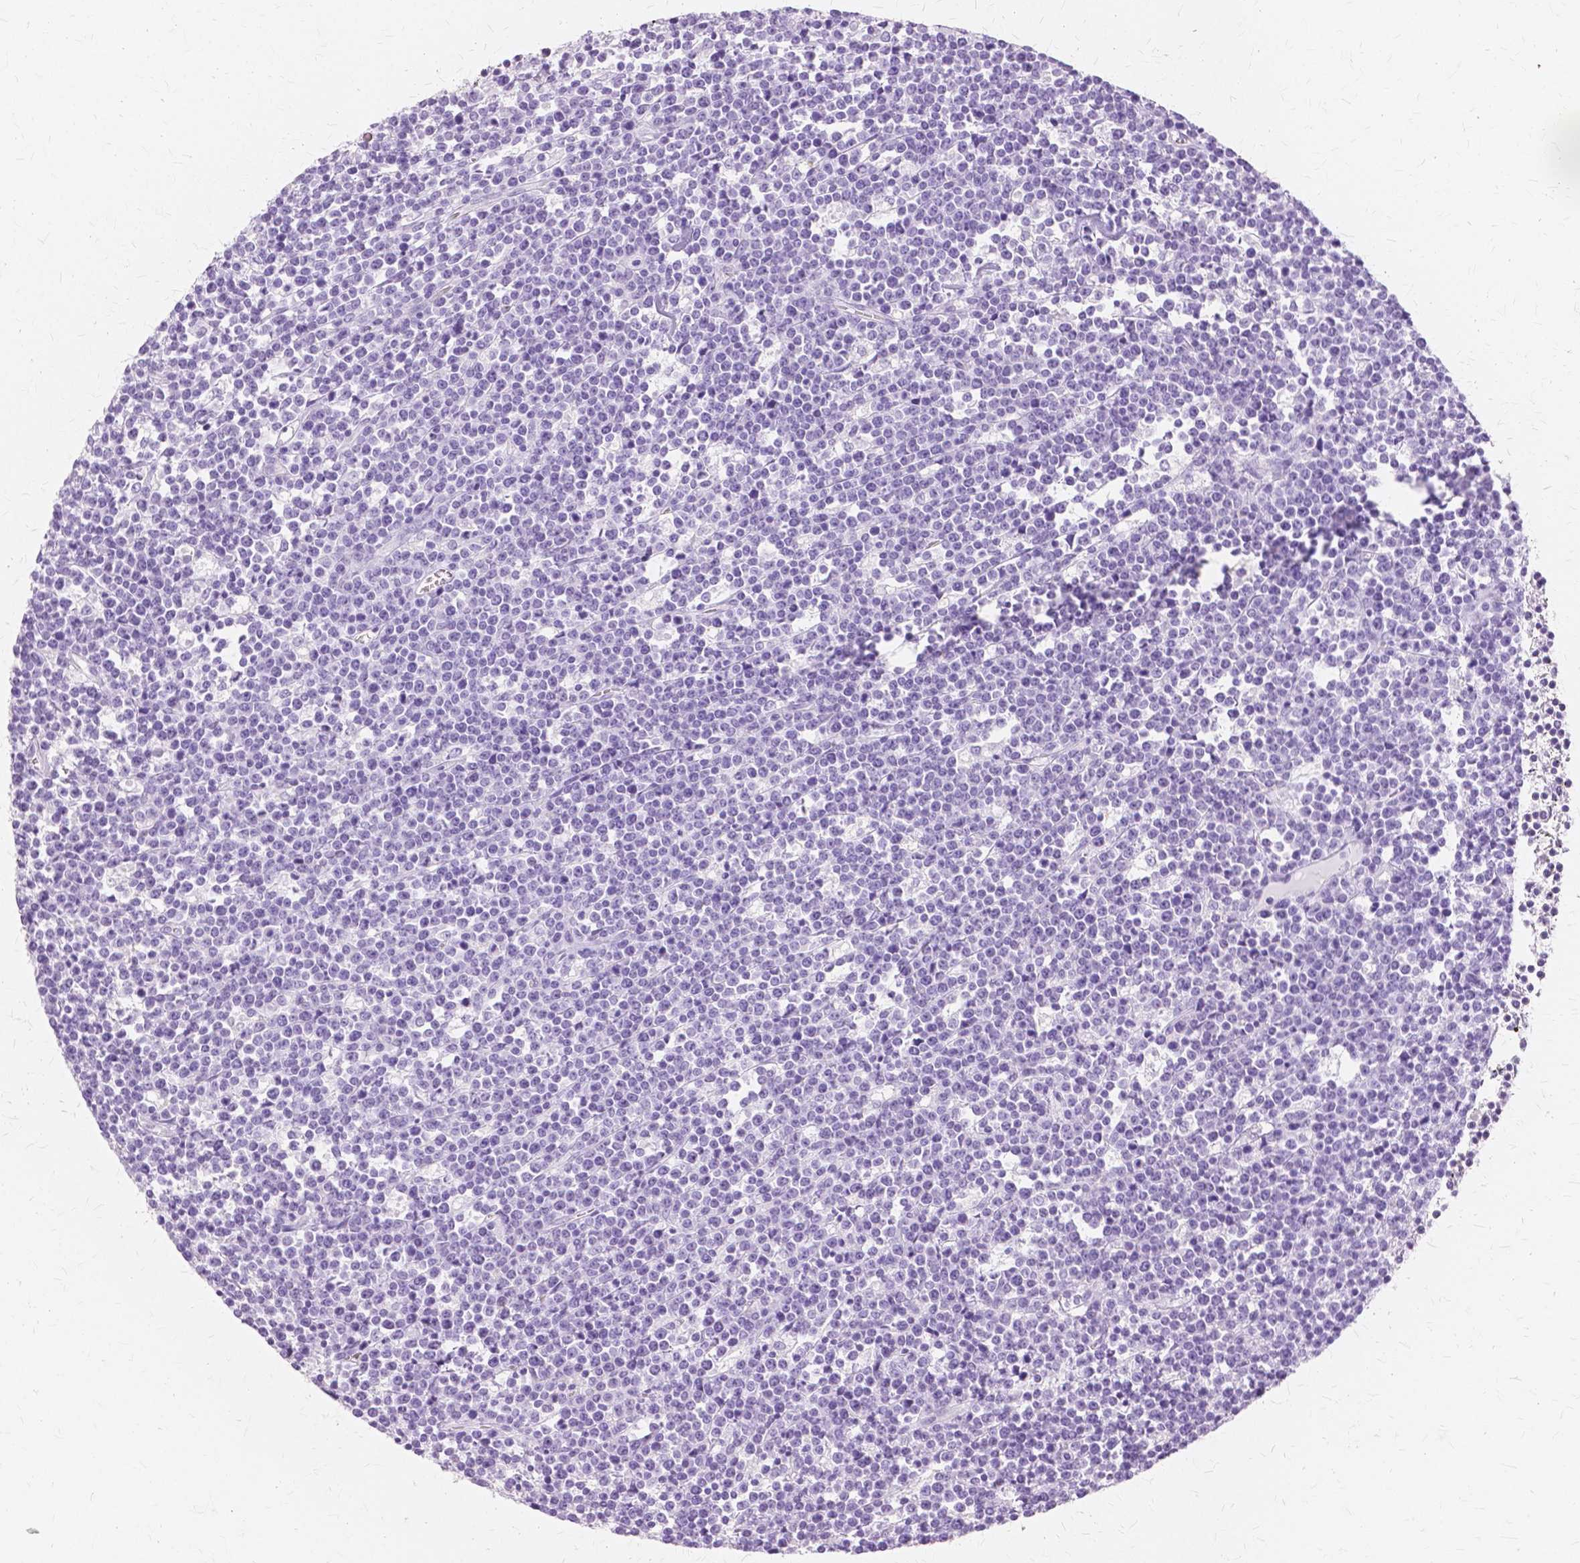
{"staining": {"intensity": "negative", "quantity": "none", "location": "none"}, "tissue": "lymphoma", "cell_type": "Tumor cells", "image_type": "cancer", "snomed": [{"axis": "morphology", "description": "Malignant lymphoma, non-Hodgkin's type, High grade"}, {"axis": "topography", "description": "Ovary"}], "caption": "This image is of malignant lymphoma, non-Hodgkin's type (high-grade) stained with immunohistochemistry to label a protein in brown with the nuclei are counter-stained blue. There is no expression in tumor cells.", "gene": "TGM1", "patient": {"sex": "female", "age": 56}}